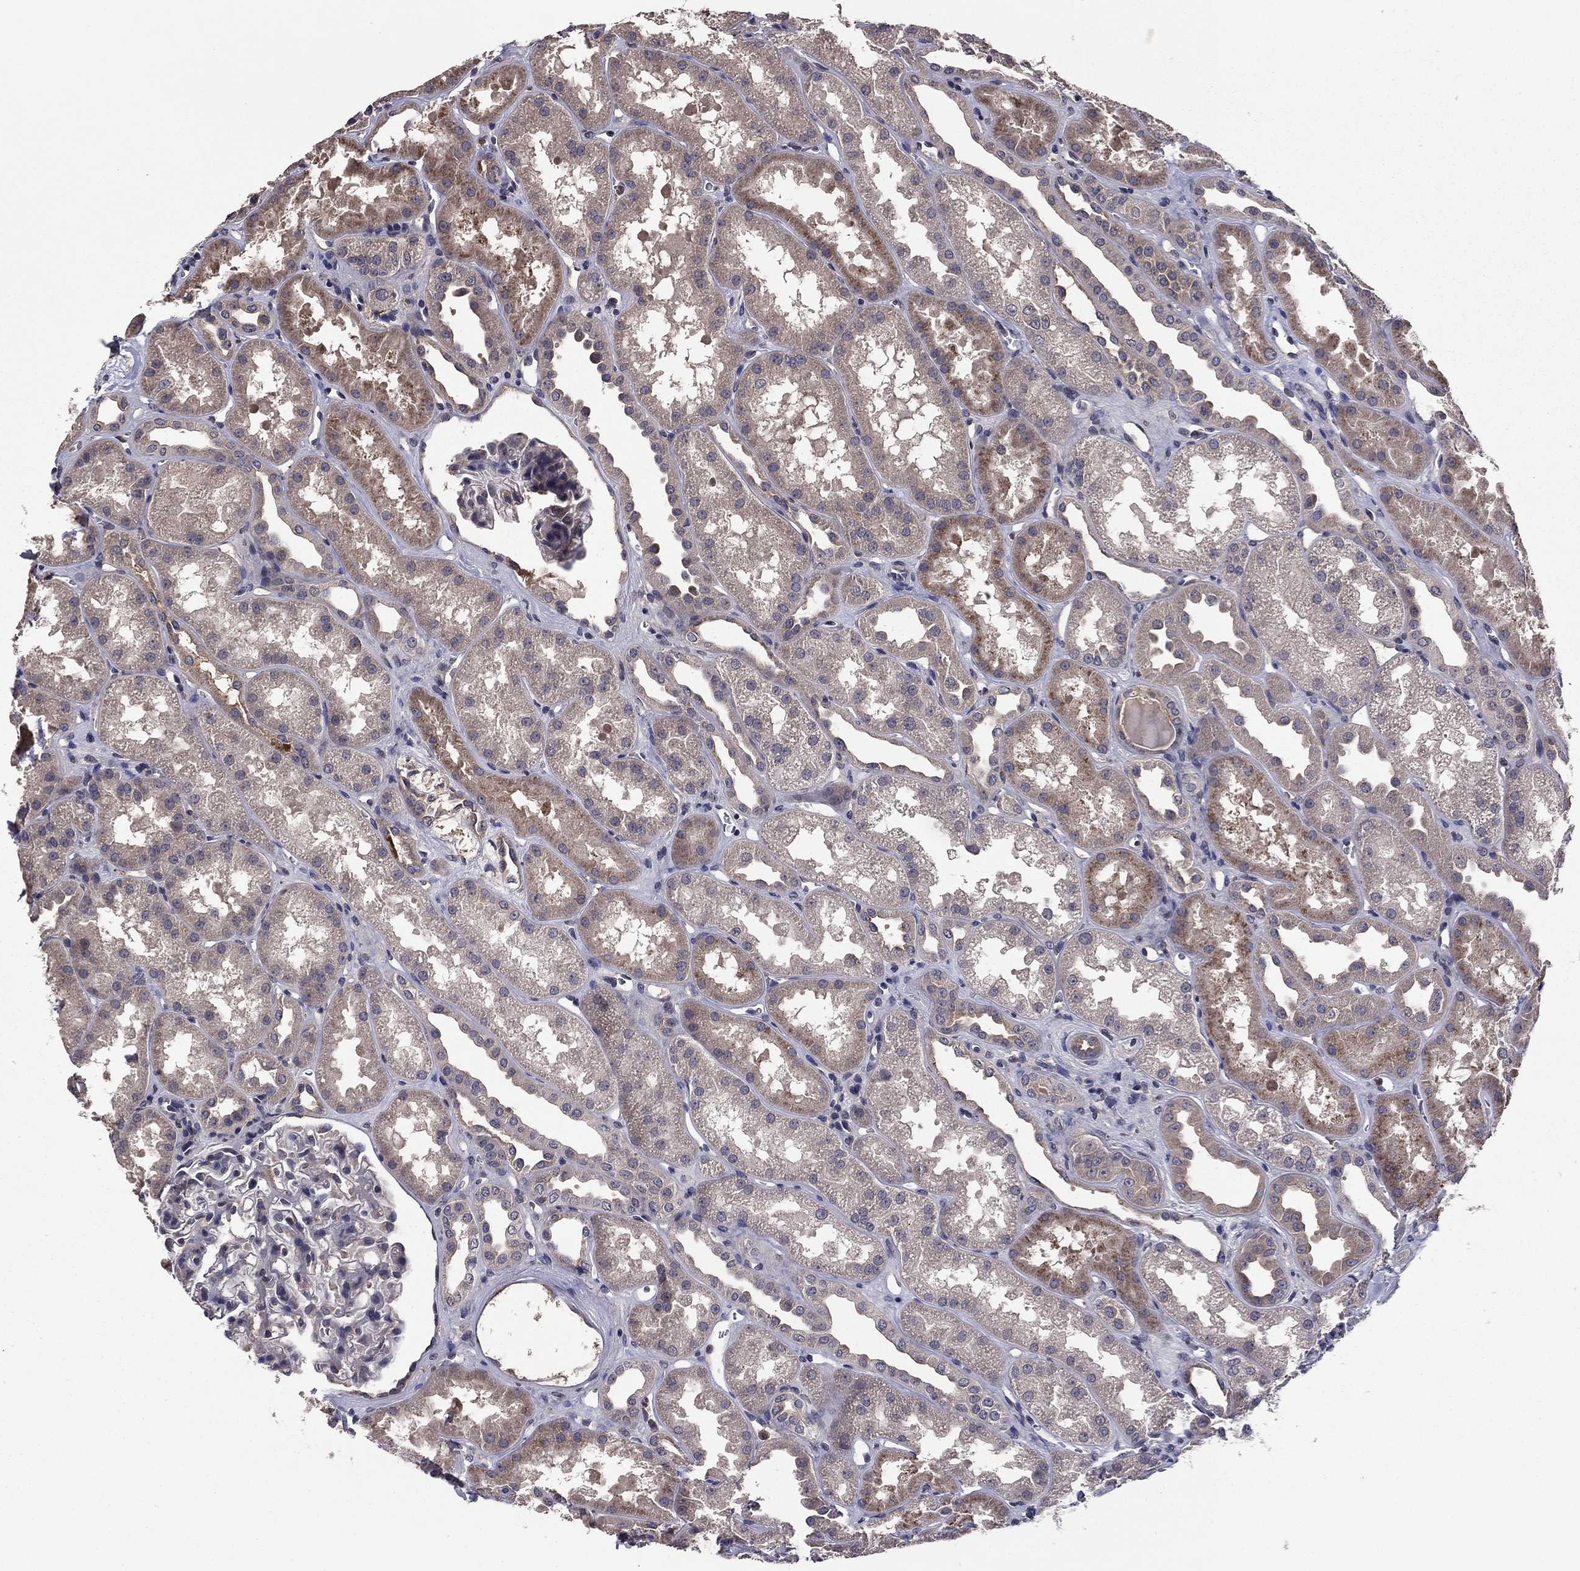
{"staining": {"intensity": "negative", "quantity": "none", "location": "none"}, "tissue": "kidney", "cell_type": "Cells in glomeruli", "image_type": "normal", "snomed": [{"axis": "morphology", "description": "Normal tissue, NOS"}, {"axis": "topography", "description": "Kidney"}], "caption": "This micrograph is of normal kidney stained with IHC to label a protein in brown with the nuclei are counter-stained blue. There is no expression in cells in glomeruli. Brightfield microscopy of immunohistochemistry stained with DAB (brown) and hematoxylin (blue), captured at high magnification.", "gene": "PROS1", "patient": {"sex": "male", "age": 61}}